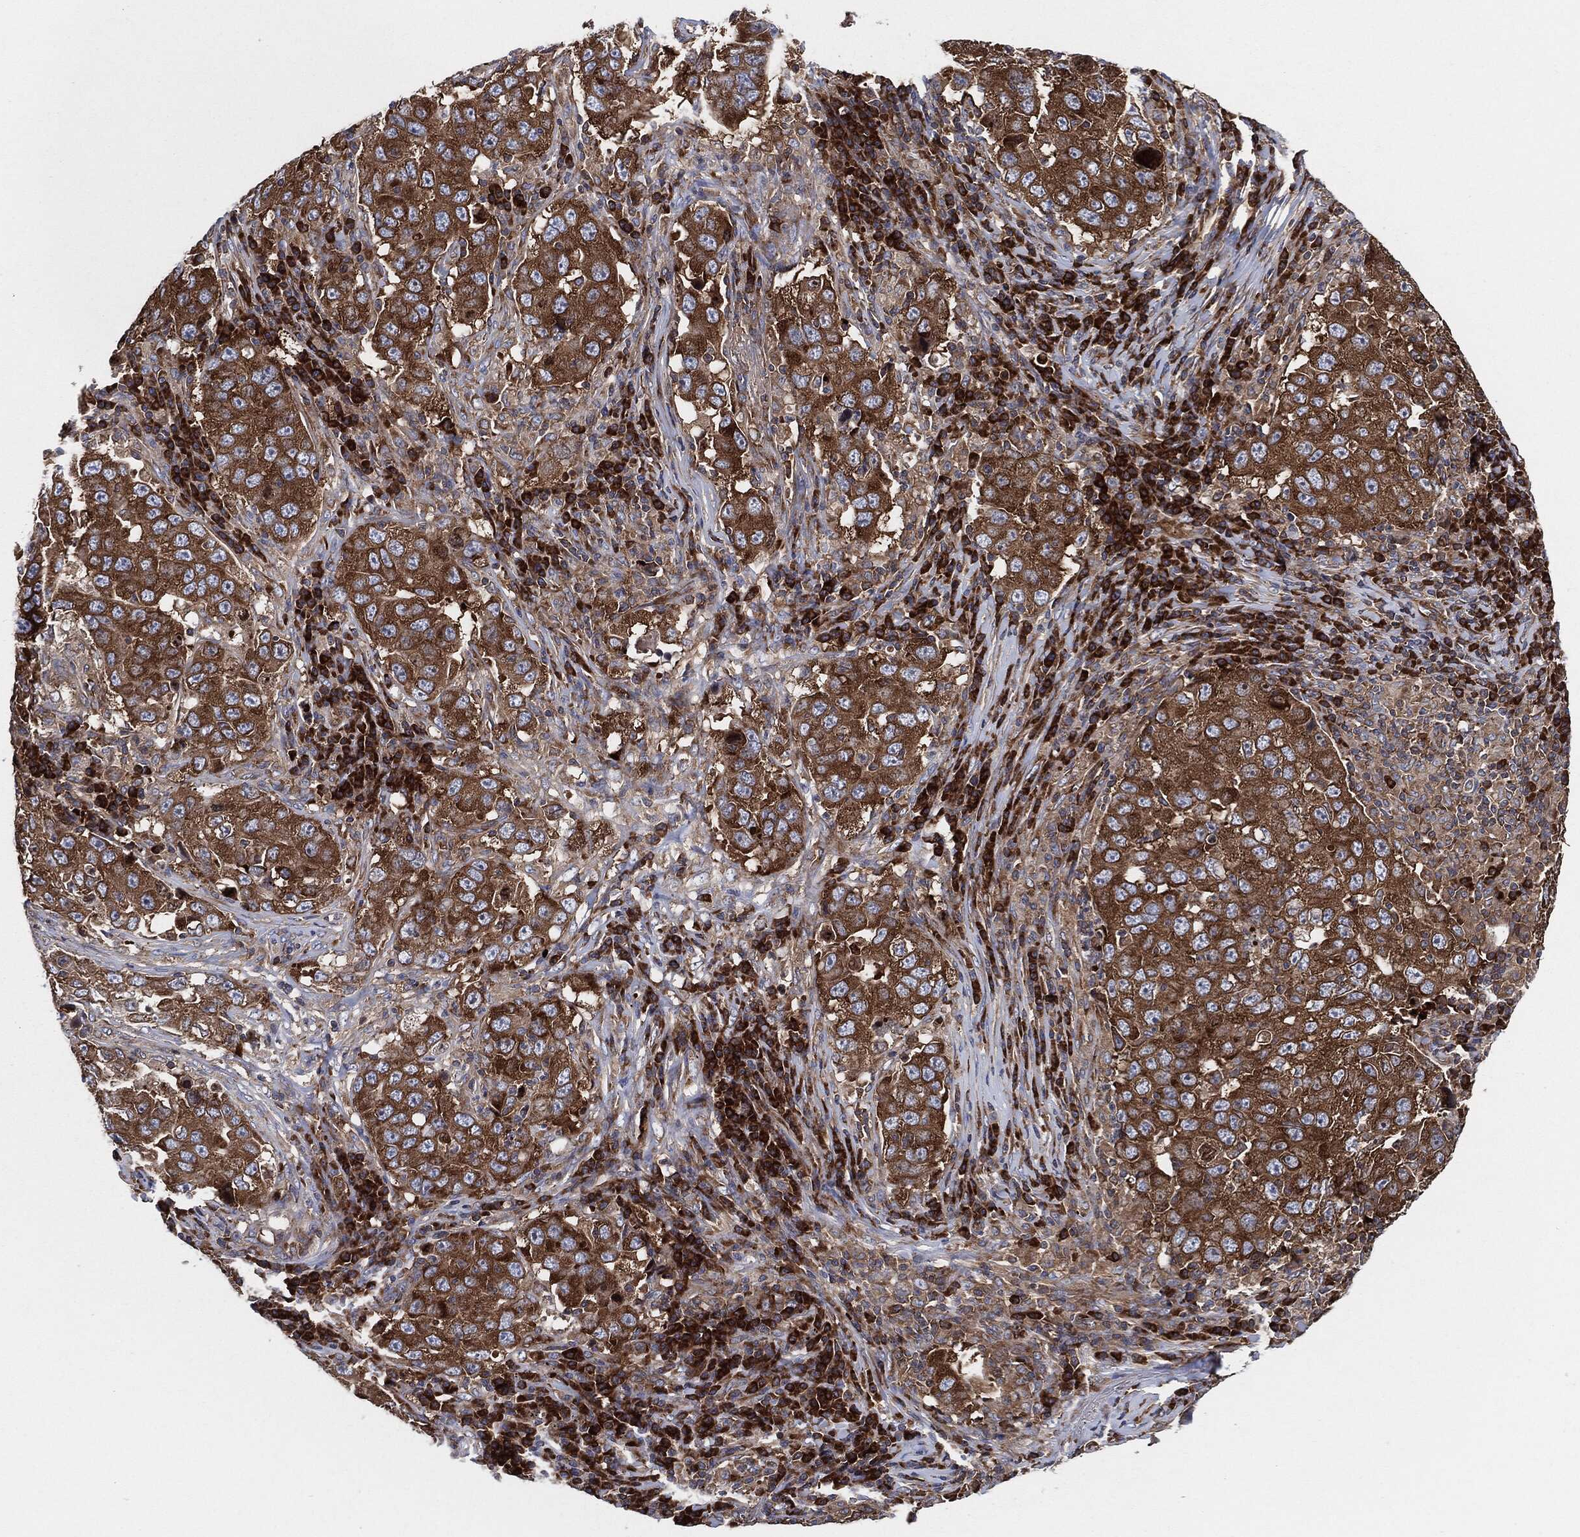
{"staining": {"intensity": "moderate", "quantity": ">75%", "location": "cytoplasmic/membranous"}, "tissue": "lung cancer", "cell_type": "Tumor cells", "image_type": "cancer", "snomed": [{"axis": "morphology", "description": "Adenocarcinoma, NOS"}, {"axis": "topography", "description": "Lung"}], "caption": "DAB immunohistochemical staining of lung cancer demonstrates moderate cytoplasmic/membranous protein expression in approximately >75% of tumor cells.", "gene": "EIF2S2", "patient": {"sex": "male", "age": 73}}